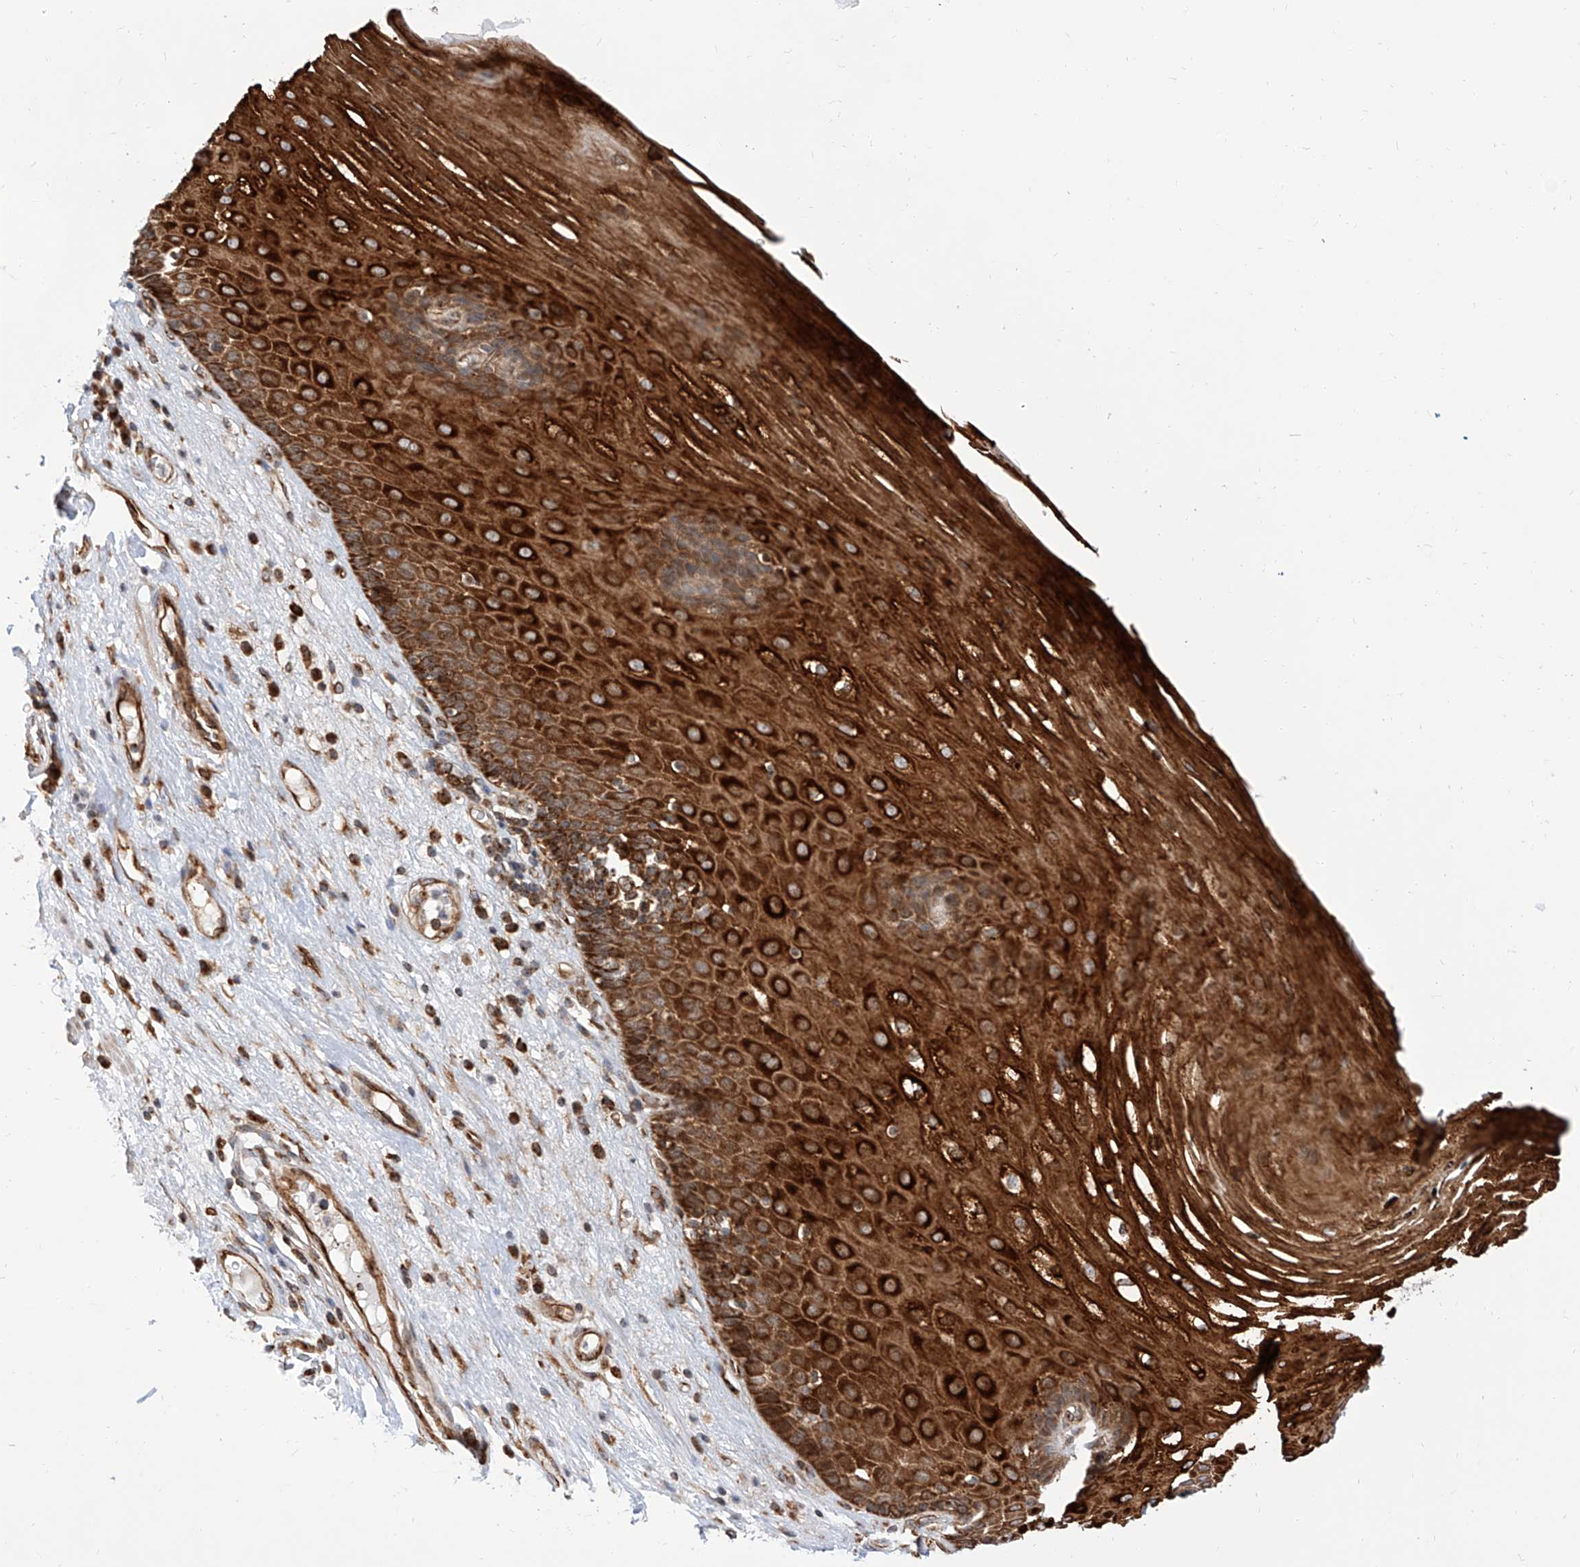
{"staining": {"intensity": "strong", "quantity": ">75%", "location": "cytoplasmic/membranous"}, "tissue": "esophagus", "cell_type": "Squamous epithelial cells", "image_type": "normal", "snomed": [{"axis": "morphology", "description": "Normal tissue, NOS"}, {"axis": "topography", "description": "Esophagus"}], "caption": "Protein staining reveals strong cytoplasmic/membranous positivity in approximately >75% of squamous epithelial cells in normal esophagus.", "gene": "ISCA2", "patient": {"sex": "male", "age": 62}}